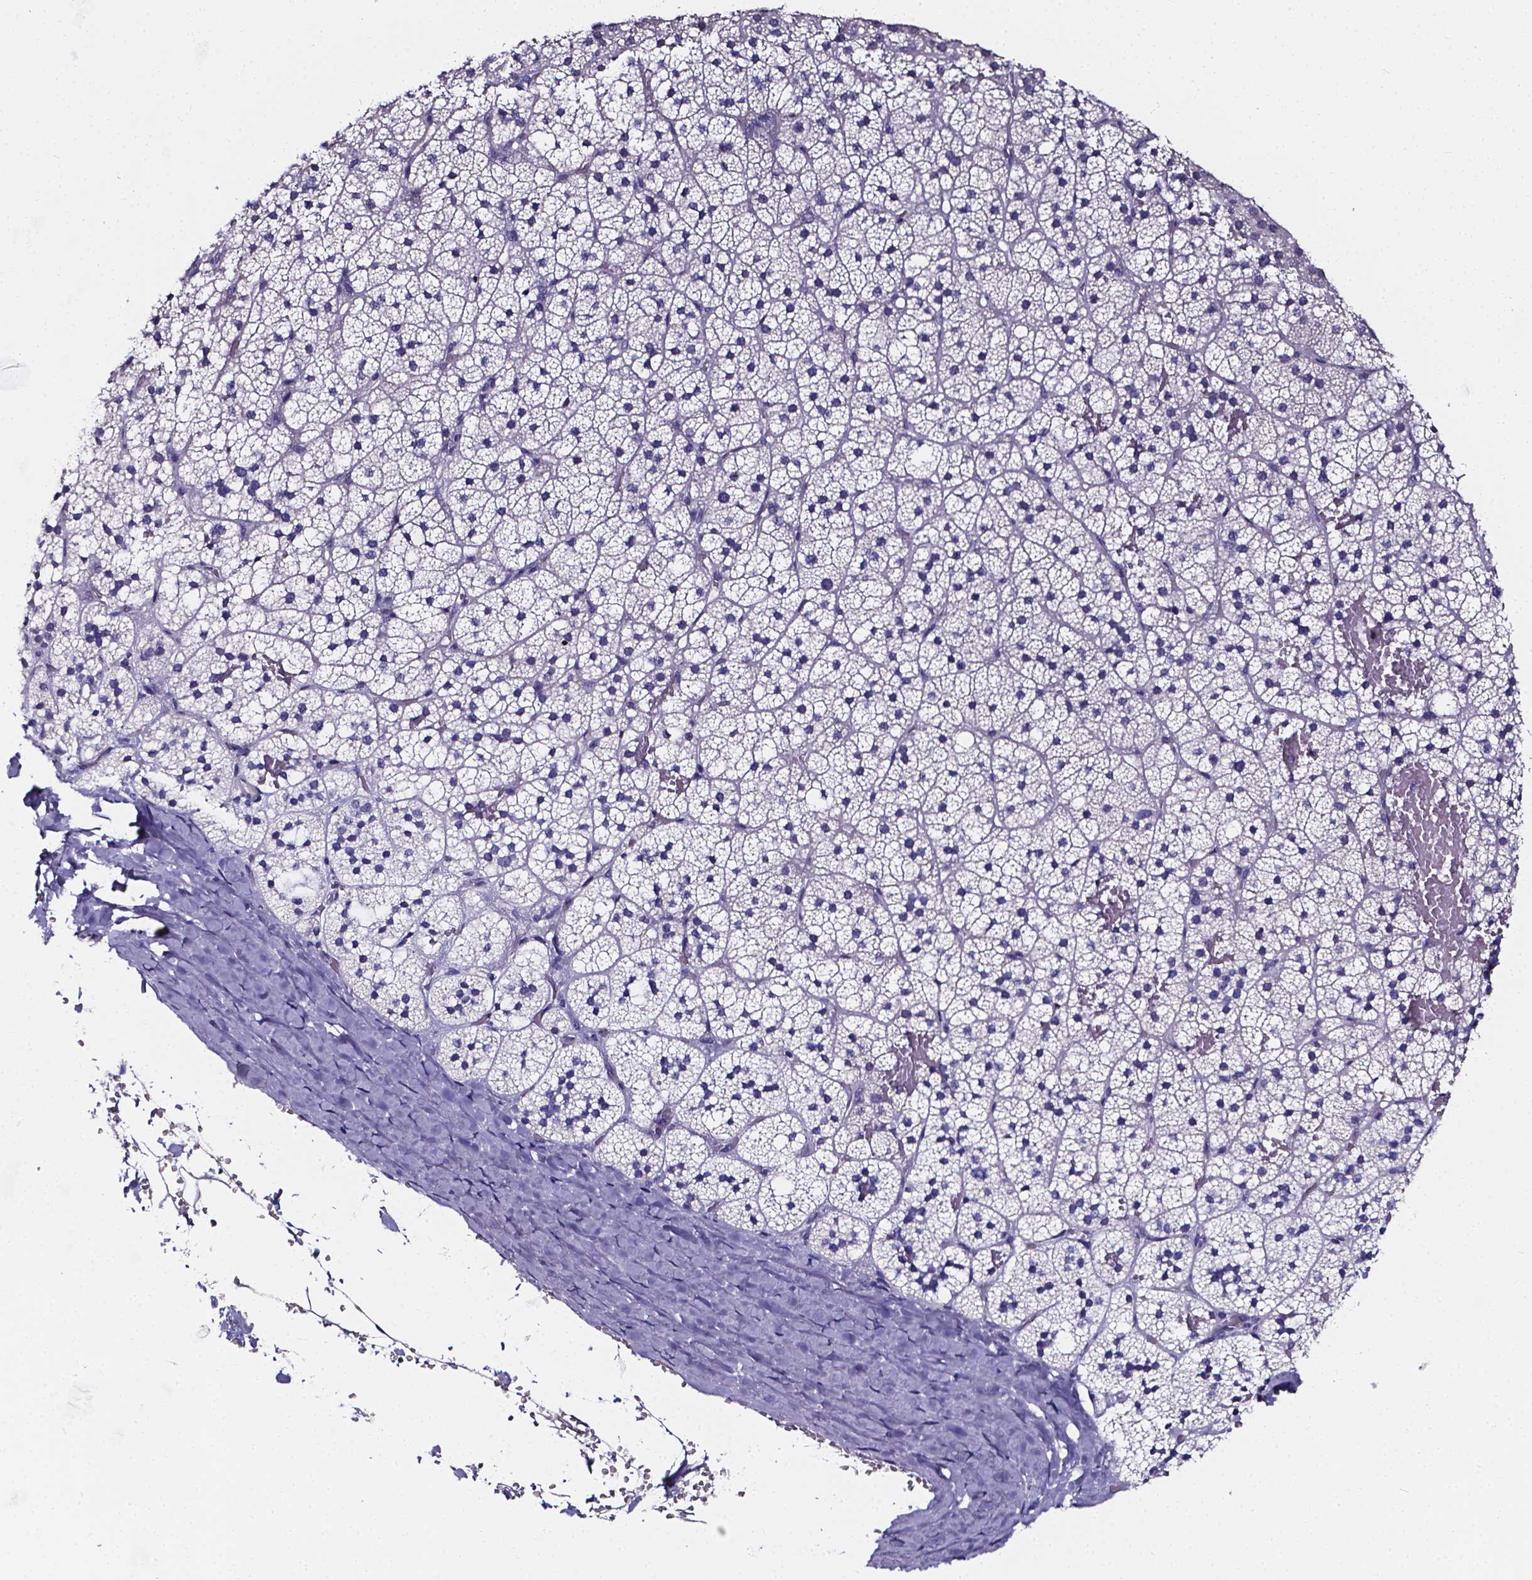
{"staining": {"intensity": "negative", "quantity": "none", "location": "none"}, "tissue": "adrenal gland", "cell_type": "Glandular cells", "image_type": "normal", "snomed": [{"axis": "morphology", "description": "Normal tissue, NOS"}, {"axis": "topography", "description": "Adrenal gland"}], "caption": "This is an IHC micrograph of benign human adrenal gland. There is no staining in glandular cells.", "gene": "CACNG8", "patient": {"sex": "male", "age": 53}}